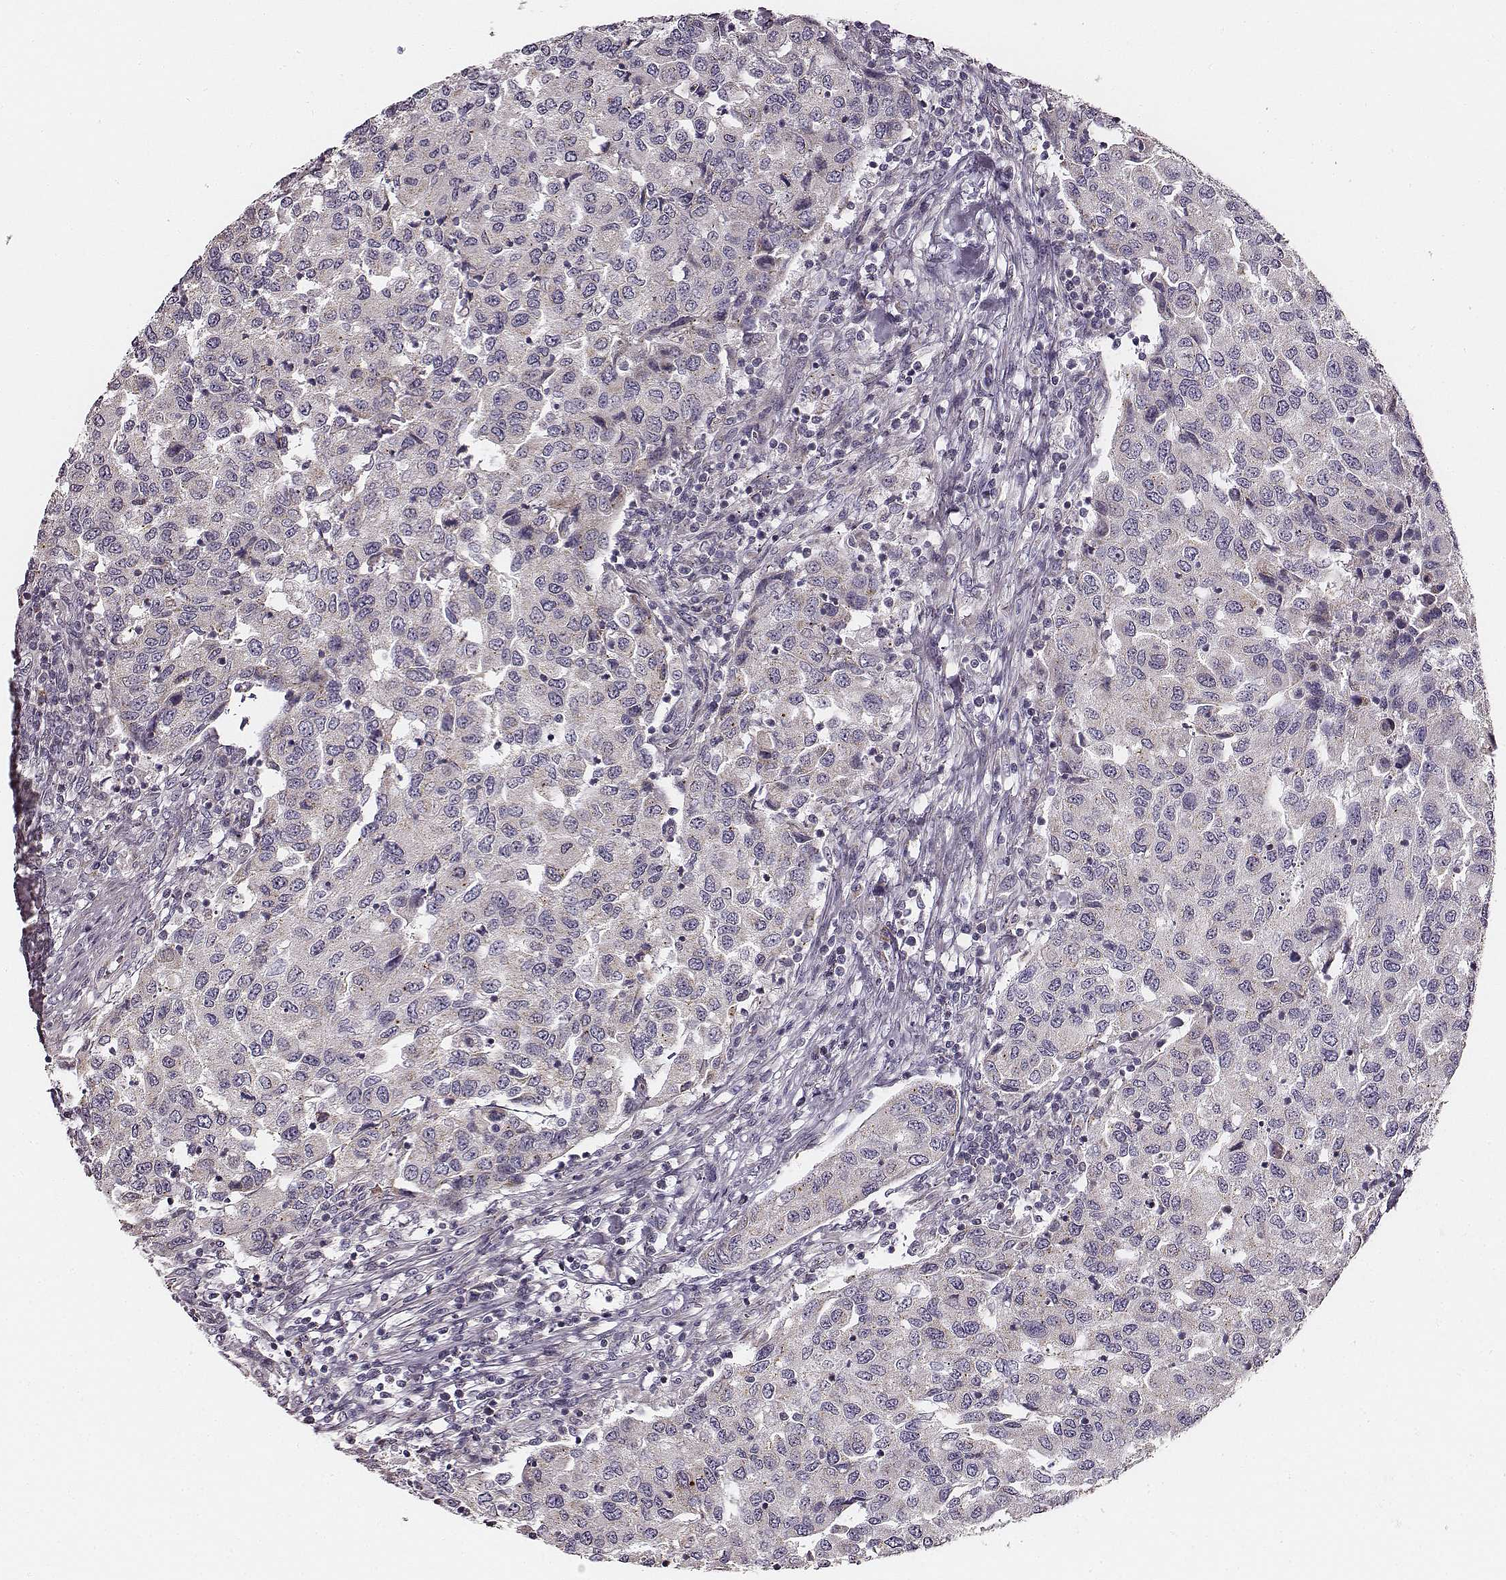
{"staining": {"intensity": "negative", "quantity": "none", "location": "none"}, "tissue": "urothelial cancer", "cell_type": "Tumor cells", "image_type": "cancer", "snomed": [{"axis": "morphology", "description": "Urothelial carcinoma, High grade"}, {"axis": "topography", "description": "Urinary bladder"}], "caption": "IHC image of neoplastic tissue: urothelial carcinoma (high-grade) stained with DAB shows no significant protein expression in tumor cells.", "gene": "UBL4B", "patient": {"sex": "female", "age": 78}}